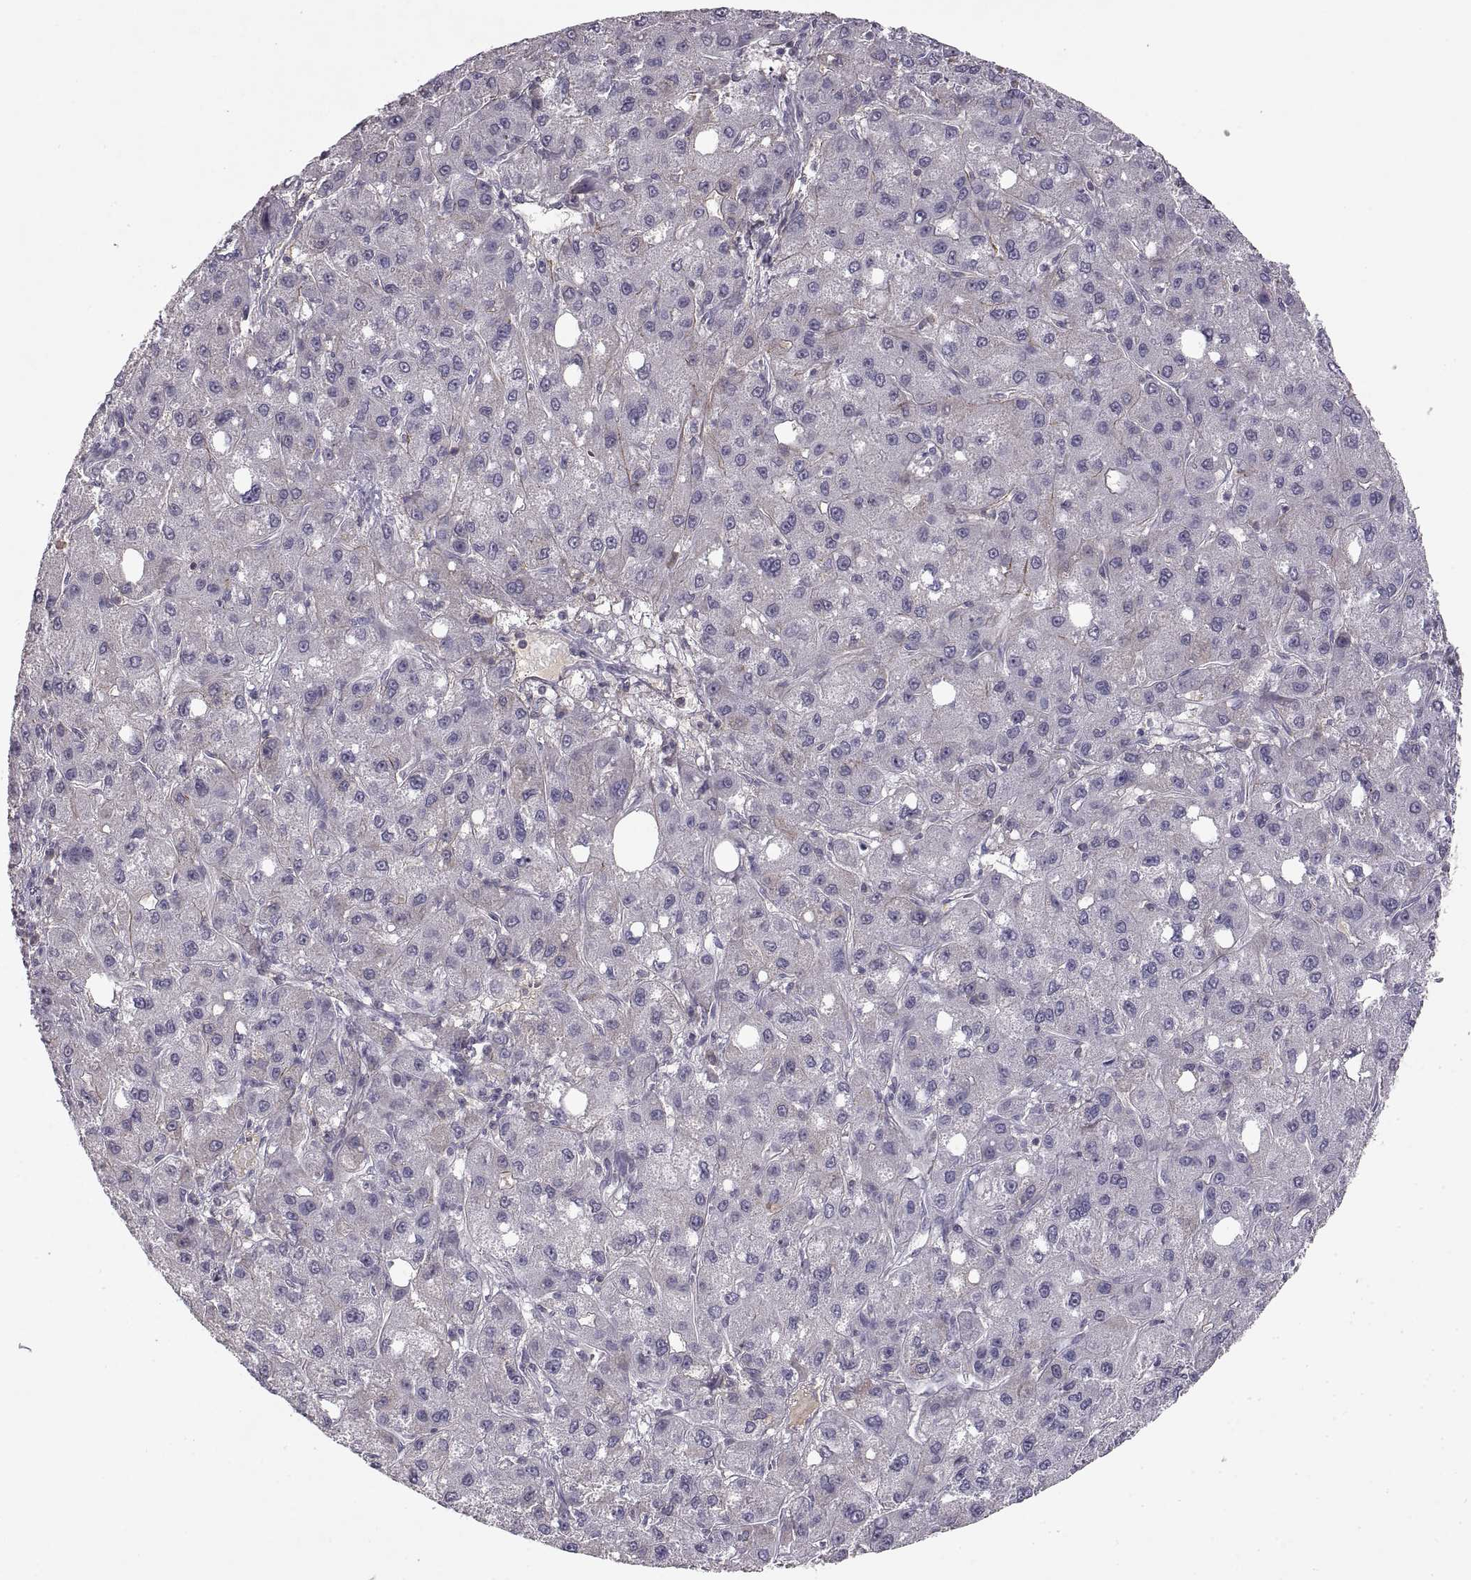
{"staining": {"intensity": "negative", "quantity": "none", "location": "none"}, "tissue": "liver cancer", "cell_type": "Tumor cells", "image_type": "cancer", "snomed": [{"axis": "morphology", "description": "Carcinoma, Hepatocellular, NOS"}, {"axis": "topography", "description": "Liver"}], "caption": "Liver hepatocellular carcinoma was stained to show a protein in brown. There is no significant staining in tumor cells.", "gene": "ADAM11", "patient": {"sex": "male", "age": 73}}